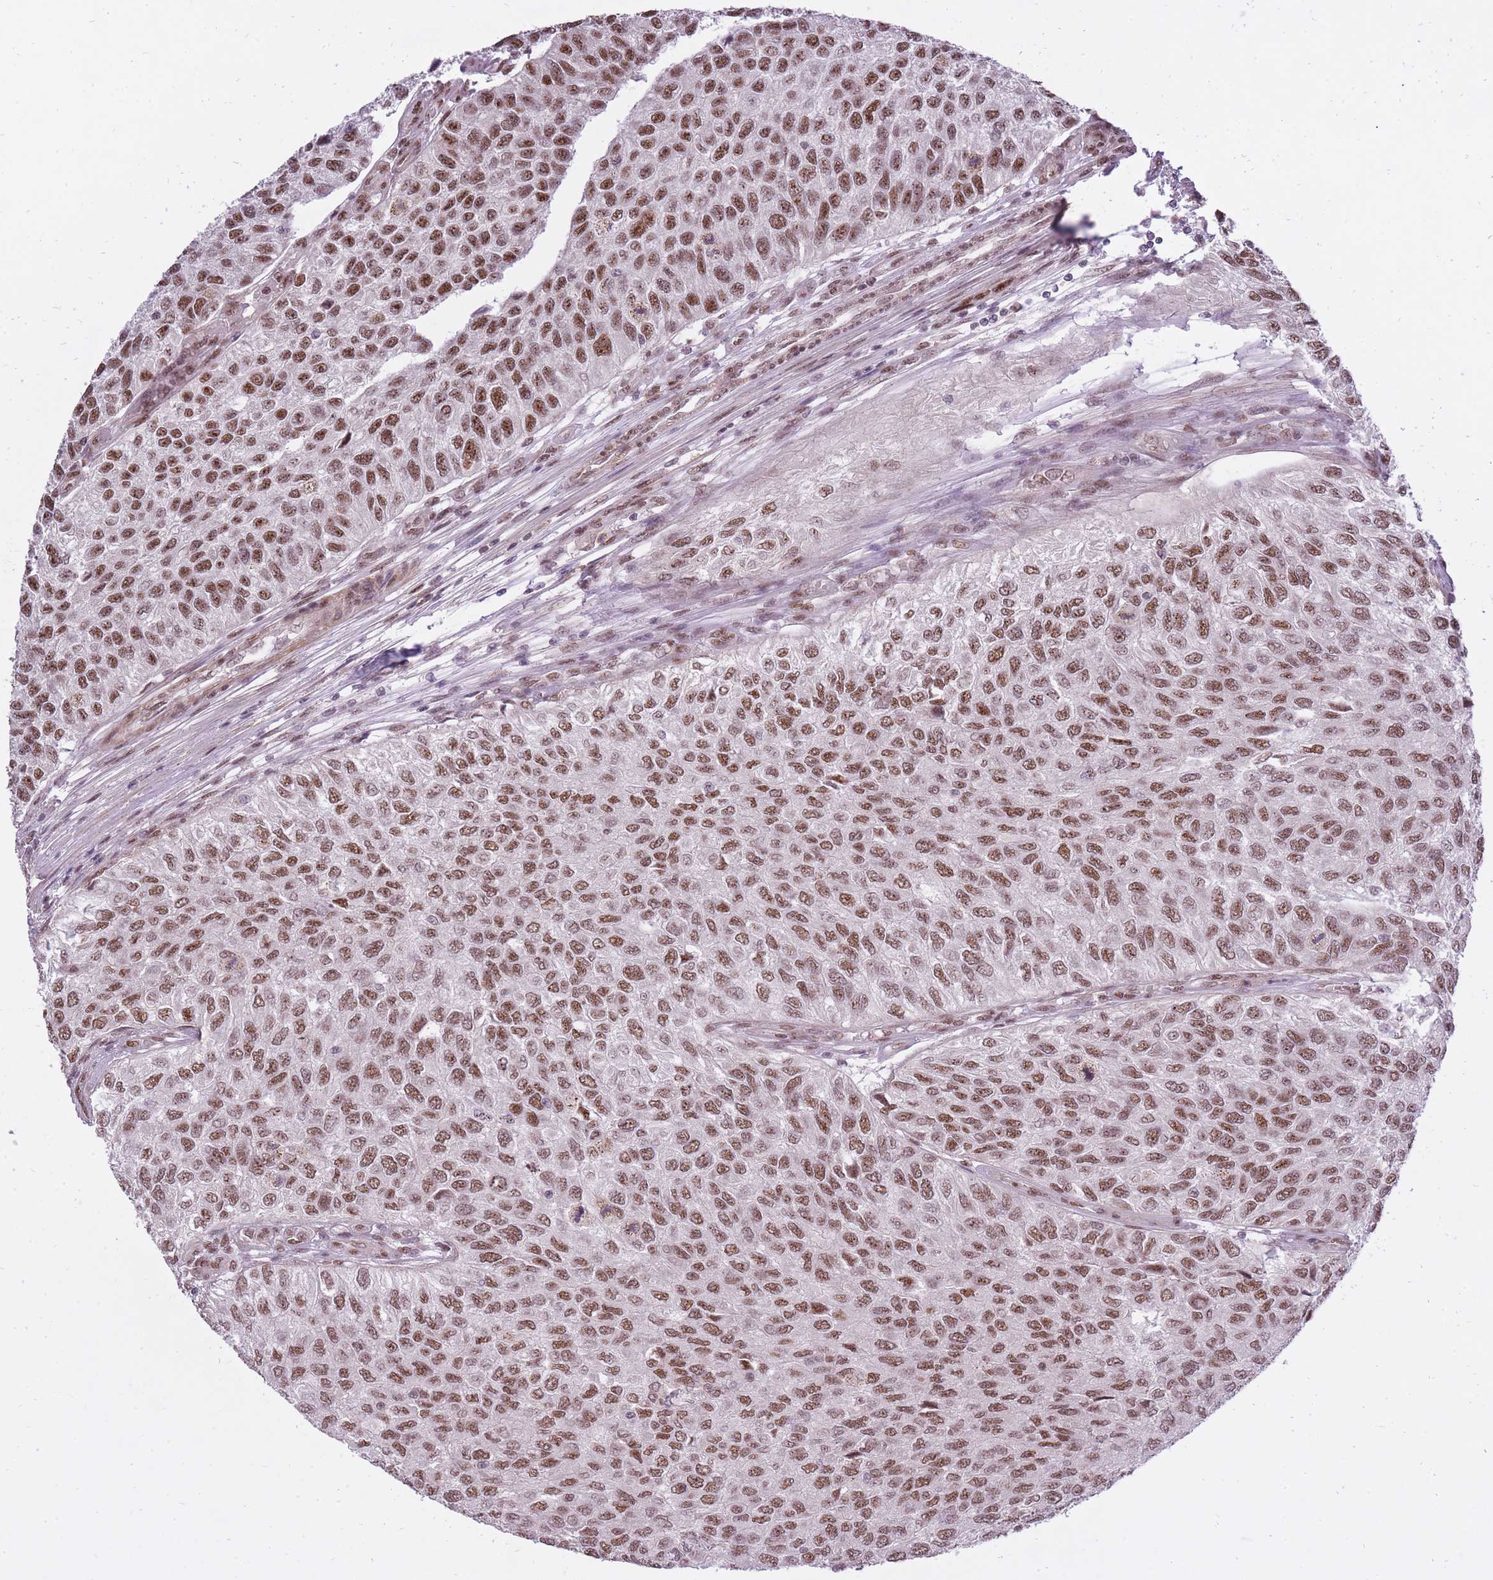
{"staining": {"intensity": "strong", "quantity": ">75%", "location": "nuclear"}, "tissue": "urothelial cancer", "cell_type": "Tumor cells", "image_type": "cancer", "snomed": [{"axis": "morphology", "description": "Urothelial carcinoma, NOS"}, {"axis": "topography", "description": "Urinary bladder"}], "caption": "Immunohistochemical staining of human transitional cell carcinoma reveals high levels of strong nuclear staining in approximately >75% of tumor cells.", "gene": "TIGD1", "patient": {"sex": "male", "age": 55}}